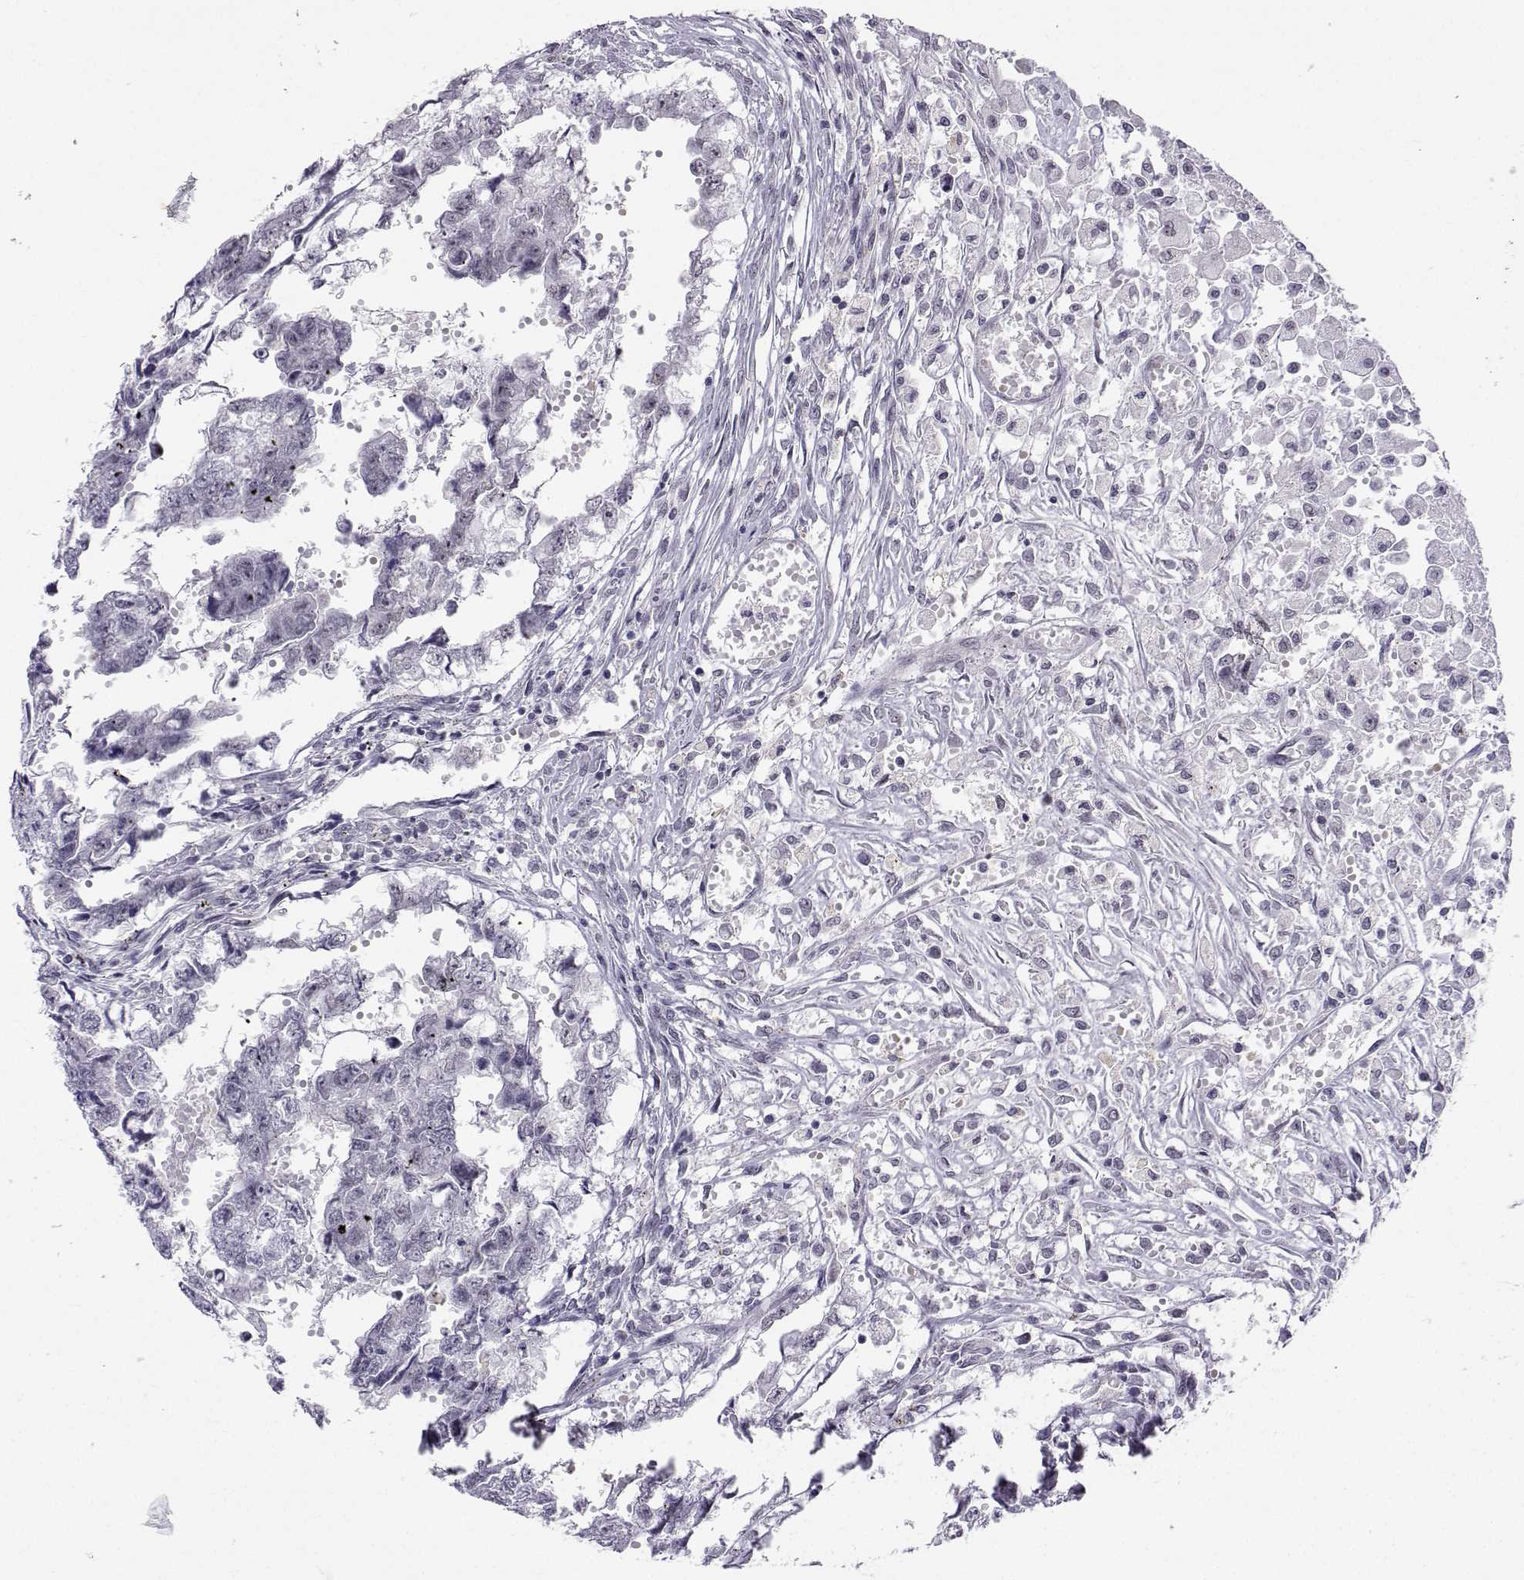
{"staining": {"intensity": "negative", "quantity": "none", "location": "none"}, "tissue": "testis cancer", "cell_type": "Tumor cells", "image_type": "cancer", "snomed": [{"axis": "morphology", "description": "Carcinoma, Embryonal, NOS"}, {"axis": "morphology", "description": "Teratoma, malignant, NOS"}, {"axis": "topography", "description": "Testis"}], "caption": "High magnification brightfield microscopy of testis cancer stained with DAB (3,3'-diaminobenzidine) (brown) and counterstained with hematoxylin (blue): tumor cells show no significant staining.", "gene": "MED26", "patient": {"sex": "male", "age": 44}}